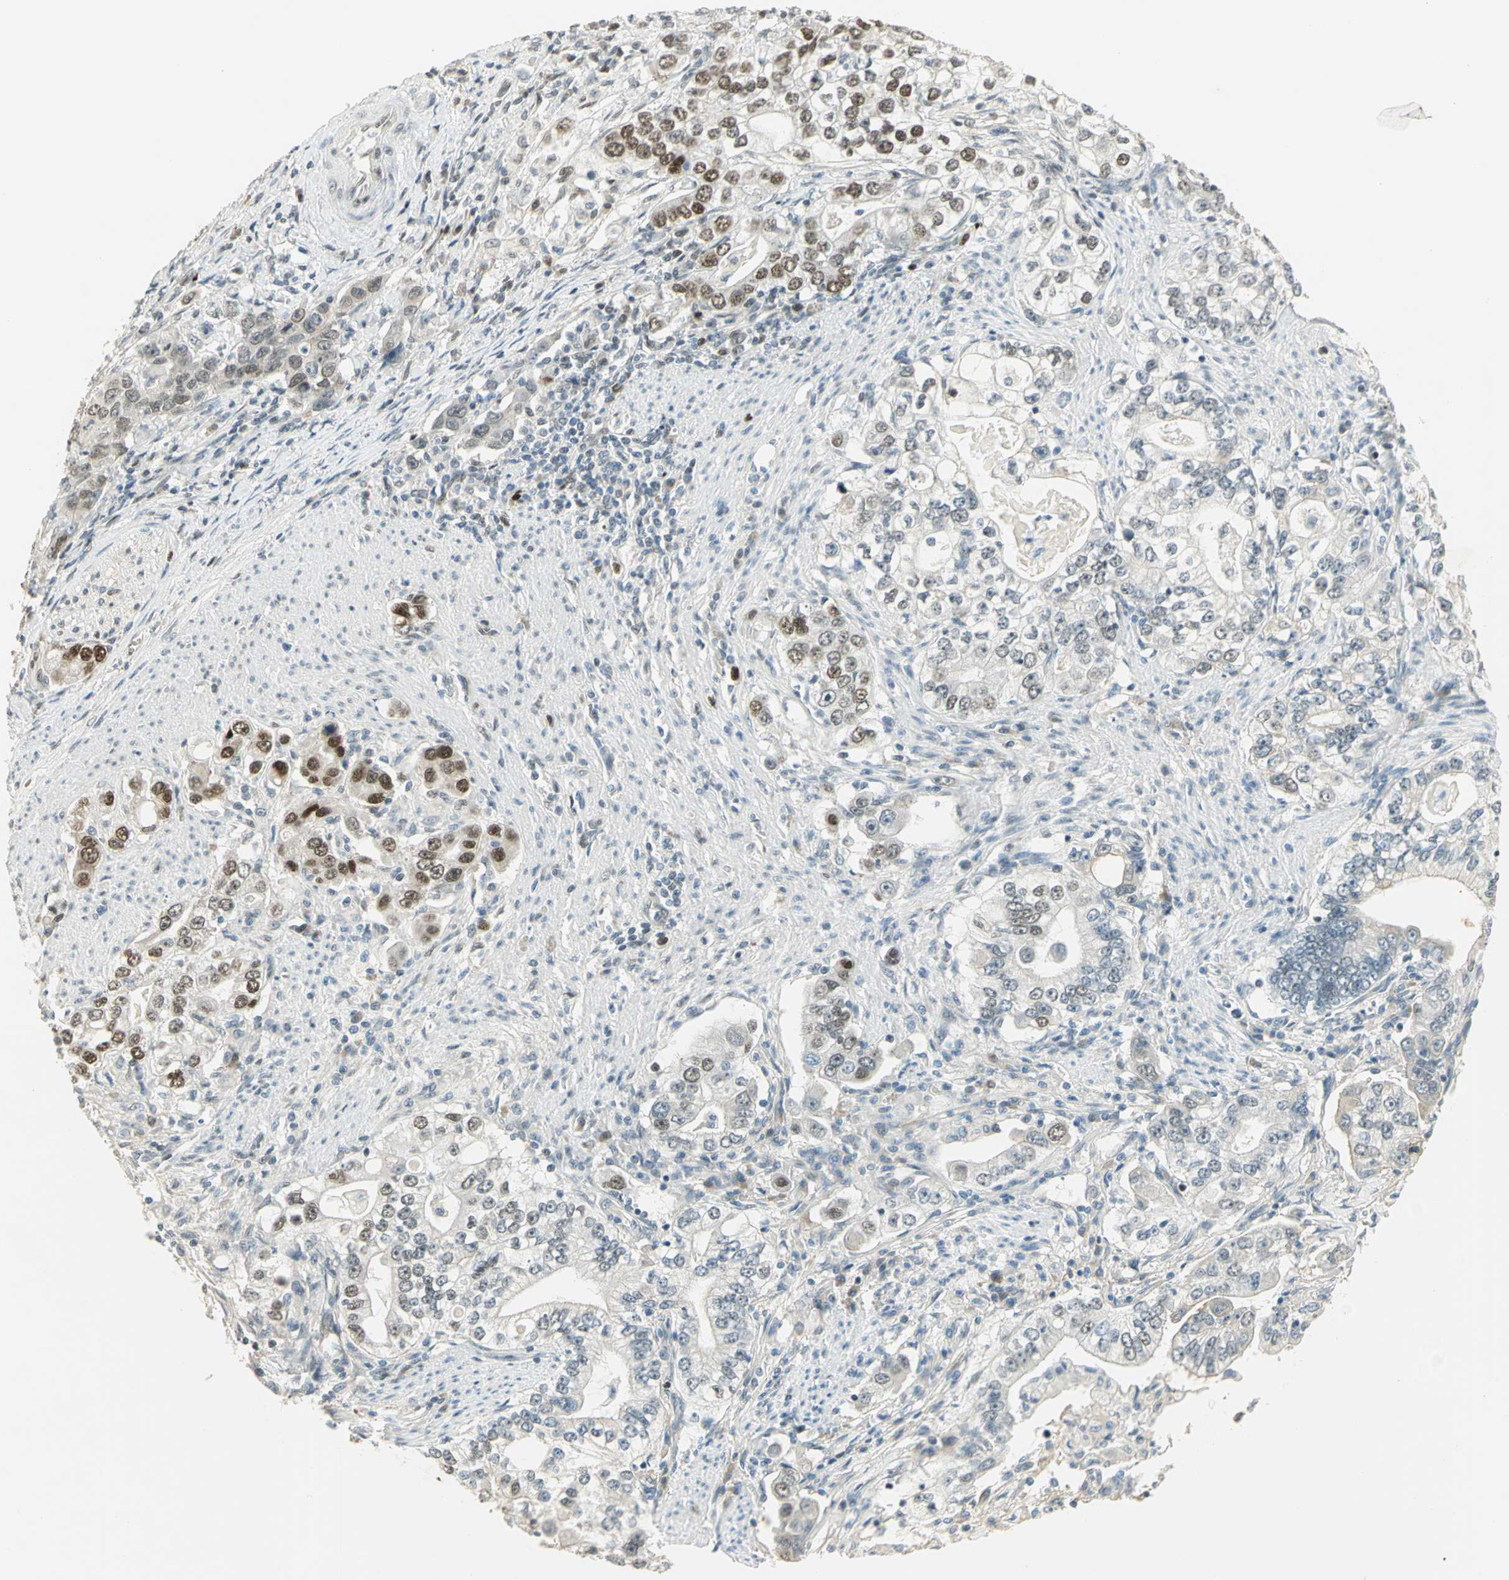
{"staining": {"intensity": "strong", "quantity": "25%-75%", "location": "nuclear"}, "tissue": "stomach cancer", "cell_type": "Tumor cells", "image_type": "cancer", "snomed": [{"axis": "morphology", "description": "Adenocarcinoma, NOS"}, {"axis": "topography", "description": "Stomach, lower"}], "caption": "Brown immunohistochemical staining in adenocarcinoma (stomach) demonstrates strong nuclear staining in about 25%-75% of tumor cells.", "gene": "AK6", "patient": {"sex": "female", "age": 72}}